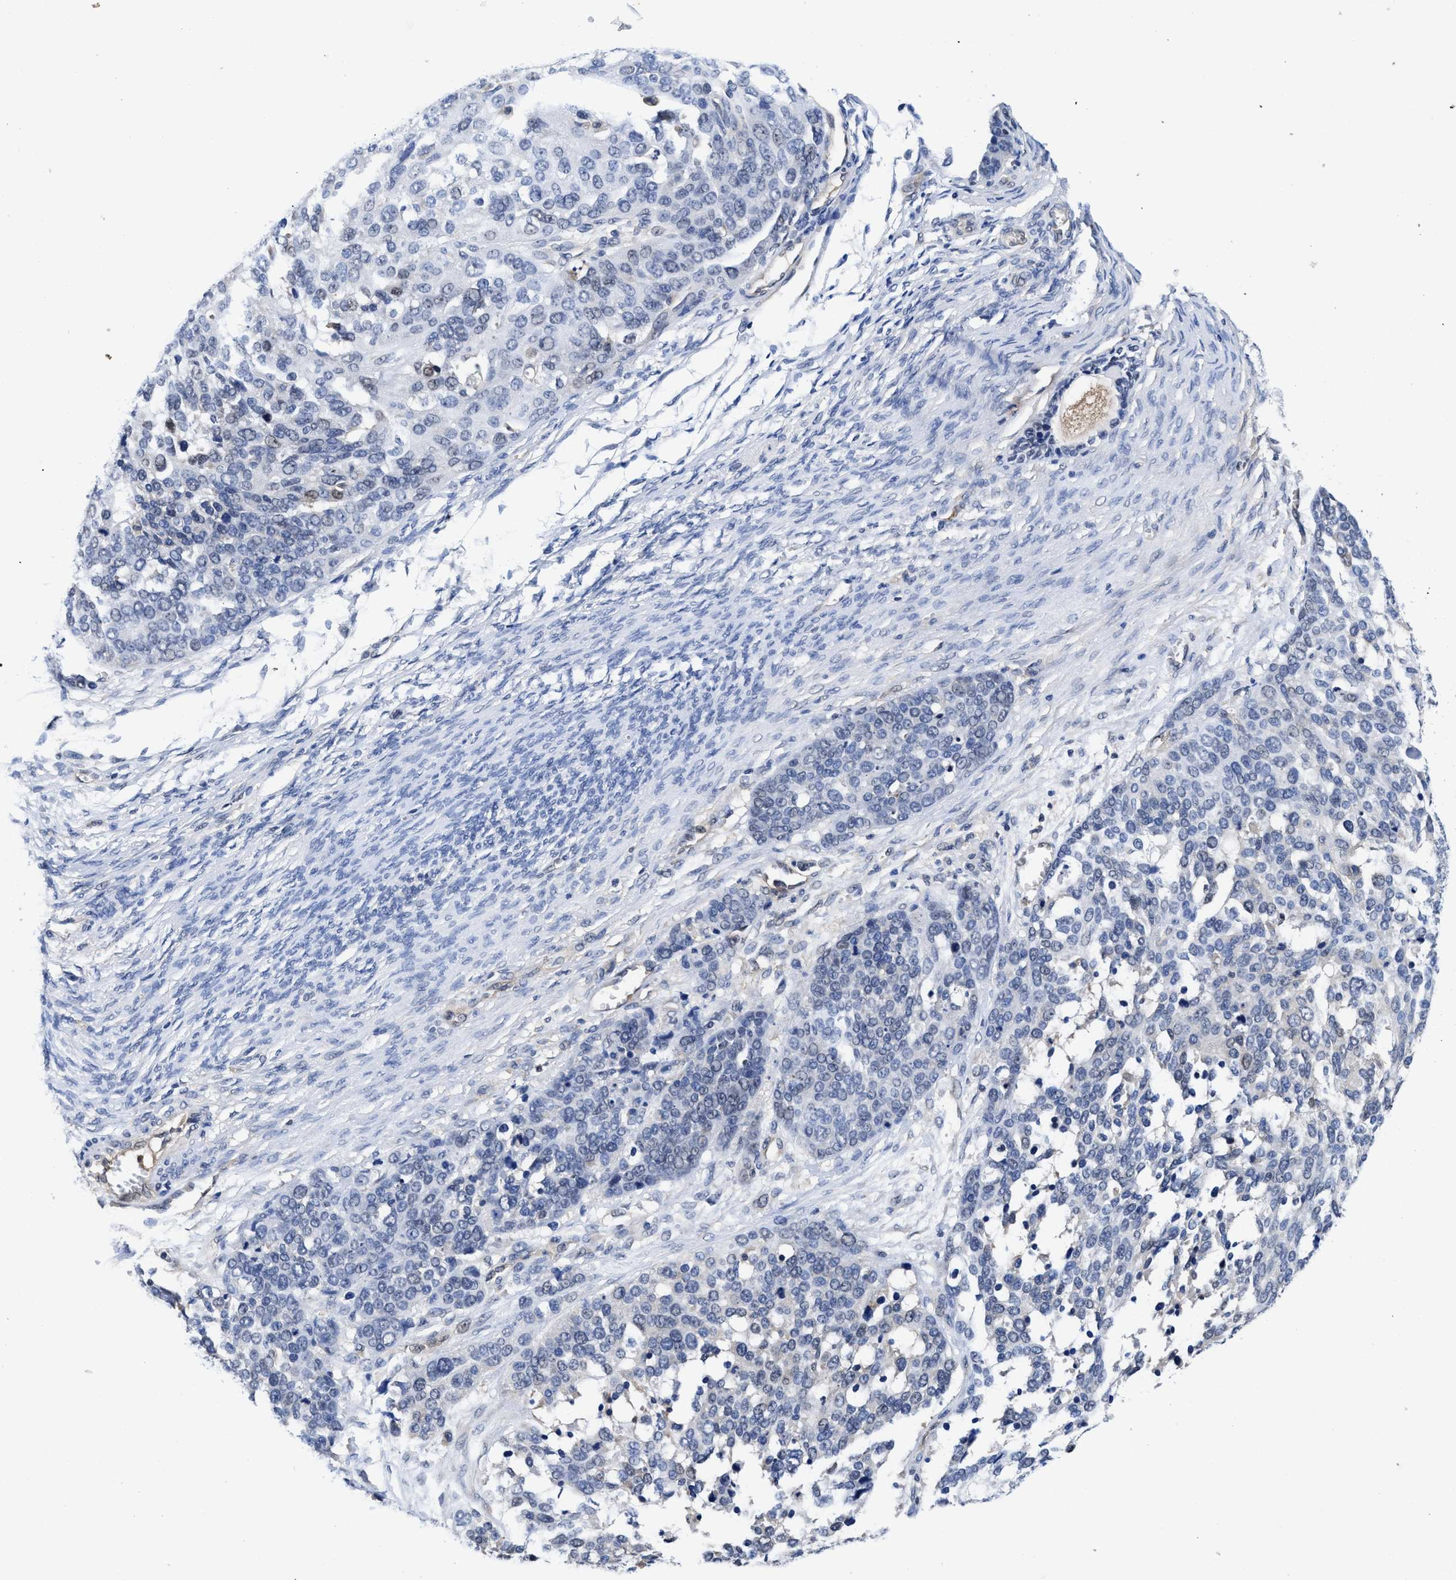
{"staining": {"intensity": "negative", "quantity": "none", "location": "none"}, "tissue": "ovarian cancer", "cell_type": "Tumor cells", "image_type": "cancer", "snomed": [{"axis": "morphology", "description": "Cystadenocarcinoma, serous, NOS"}, {"axis": "topography", "description": "Ovary"}], "caption": "The micrograph reveals no significant staining in tumor cells of ovarian serous cystadenocarcinoma. (DAB (3,3'-diaminobenzidine) immunohistochemistry (IHC) with hematoxylin counter stain).", "gene": "ACLY", "patient": {"sex": "female", "age": 44}}